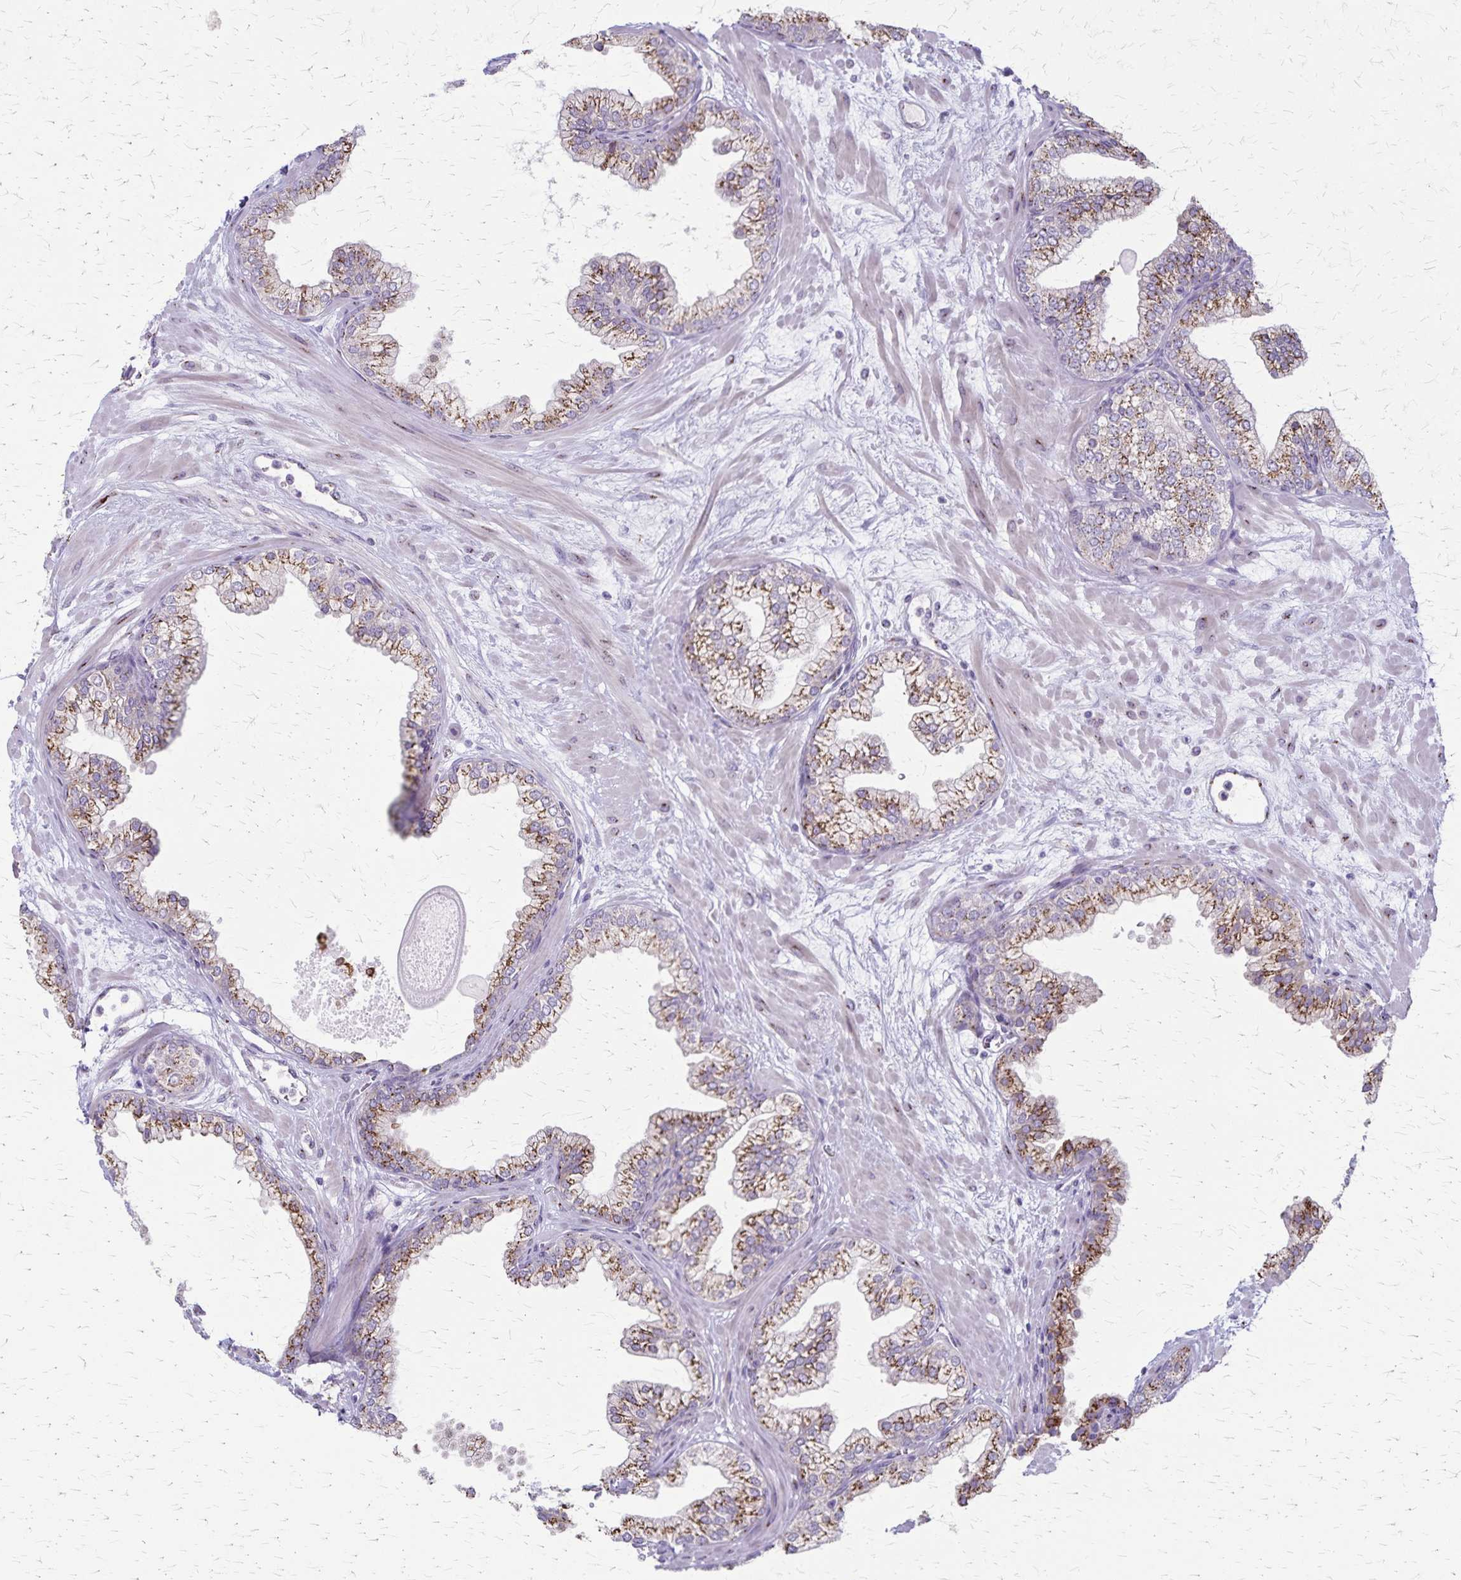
{"staining": {"intensity": "strong", "quantity": ">75%", "location": "cytoplasmic/membranous"}, "tissue": "prostate", "cell_type": "Glandular cells", "image_type": "normal", "snomed": [{"axis": "morphology", "description": "Normal tissue, NOS"}, {"axis": "topography", "description": "Prostate"}, {"axis": "topography", "description": "Peripheral nerve tissue"}], "caption": "Immunohistochemistry (IHC) micrograph of unremarkable prostate: human prostate stained using immunohistochemistry reveals high levels of strong protein expression localized specifically in the cytoplasmic/membranous of glandular cells, appearing as a cytoplasmic/membranous brown color.", "gene": "MCFD2", "patient": {"sex": "male", "age": 61}}